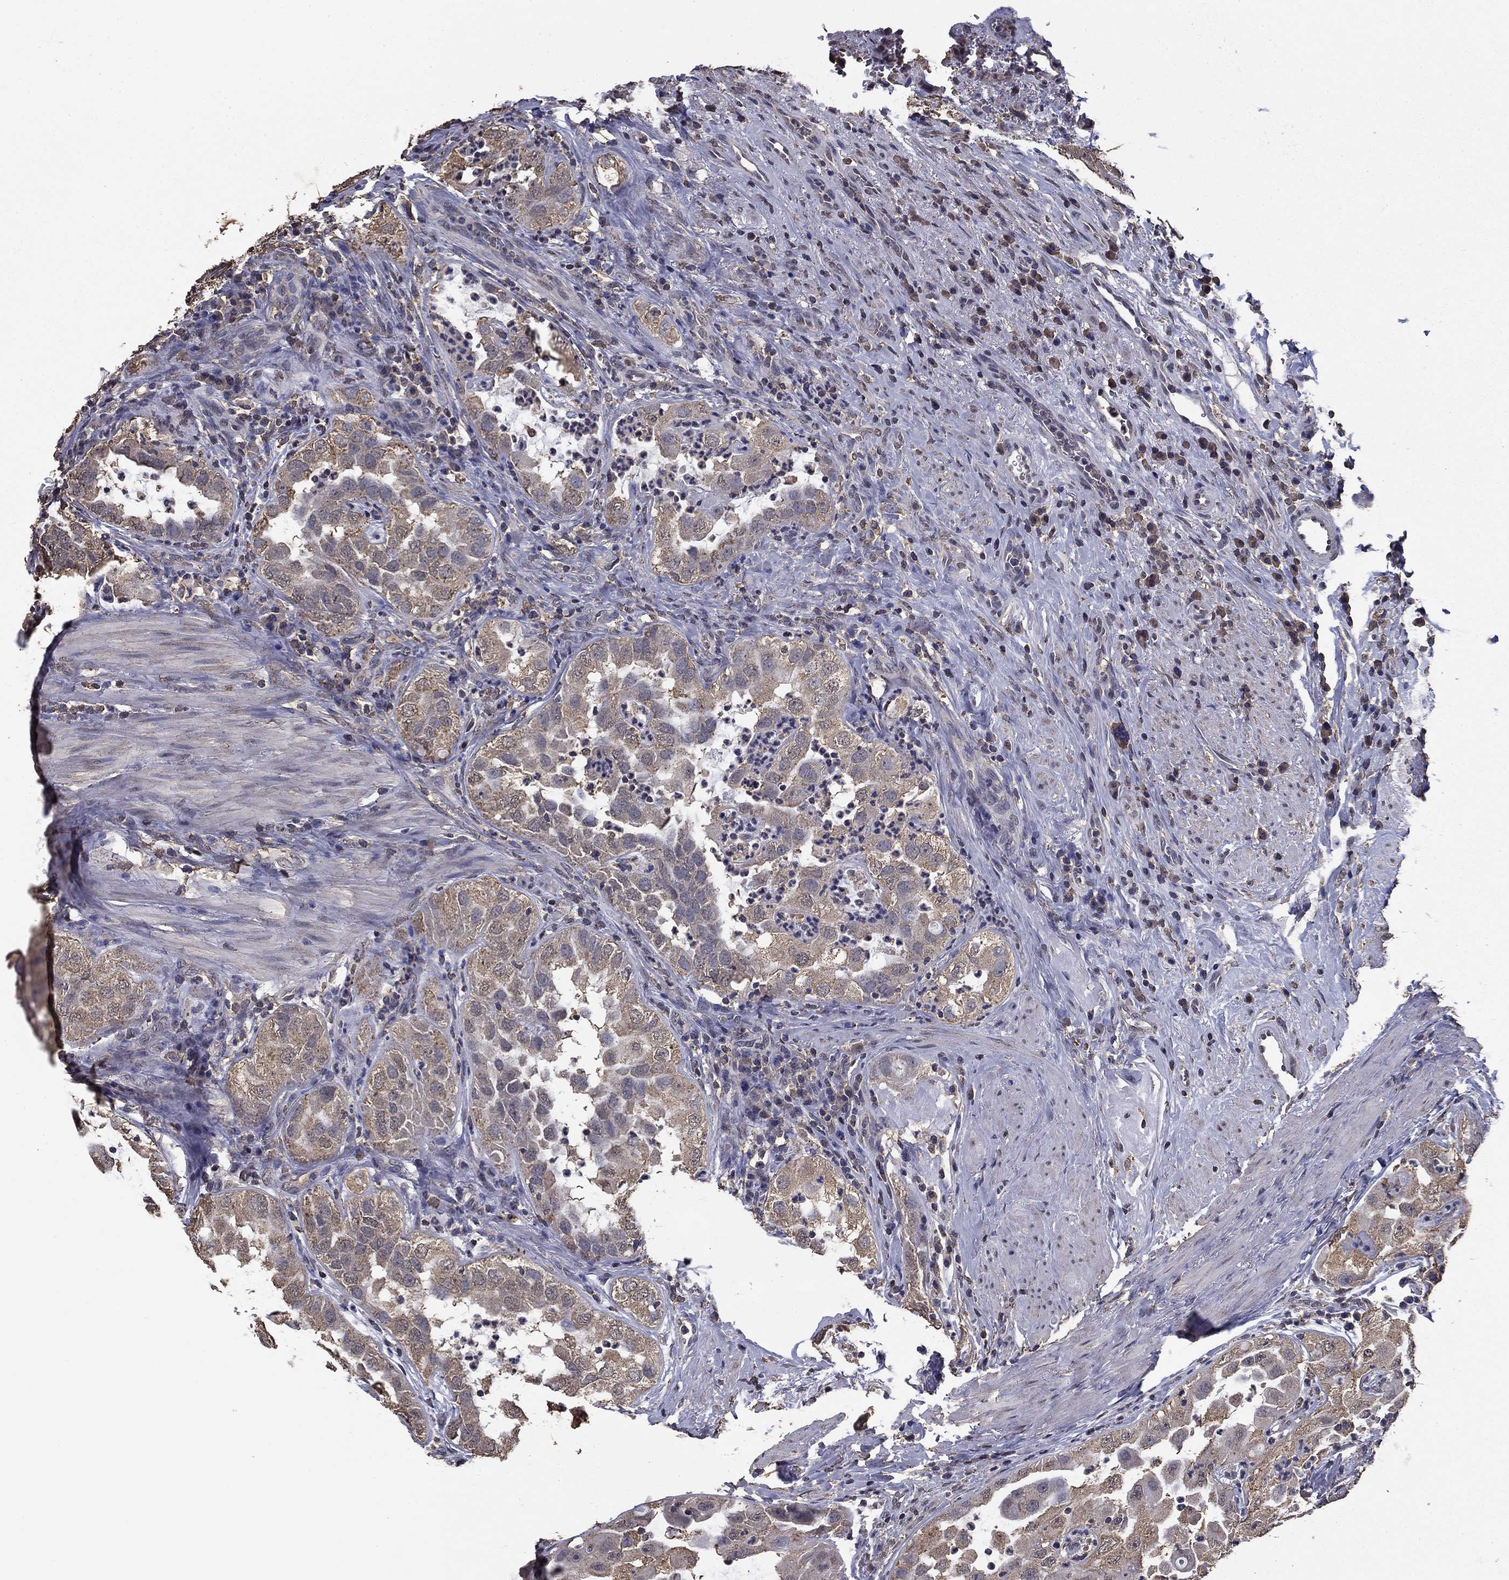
{"staining": {"intensity": "negative", "quantity": "none", "location": "none"}, "tissue": "urothelial cancer", "cell_type": "Tumor cells", "image_type": "cancer", "snomed": [{"axis": "morphology", "description": "Urothelial carcinoma, High grade"}, {"axis": "topography", "description": "Urinary bladder"}], "caption": "Urothelial cancer was stained to show a protein in brown. There is no significant staining in tumor cells. Brightfield microscopy of immunohistochemistry (IHC) stained with DAB (brown) and hematoxylin (blue), captured at high magnification.", "gene": "MFAP3L", "patient": {"sex": "female", "age": 41}}